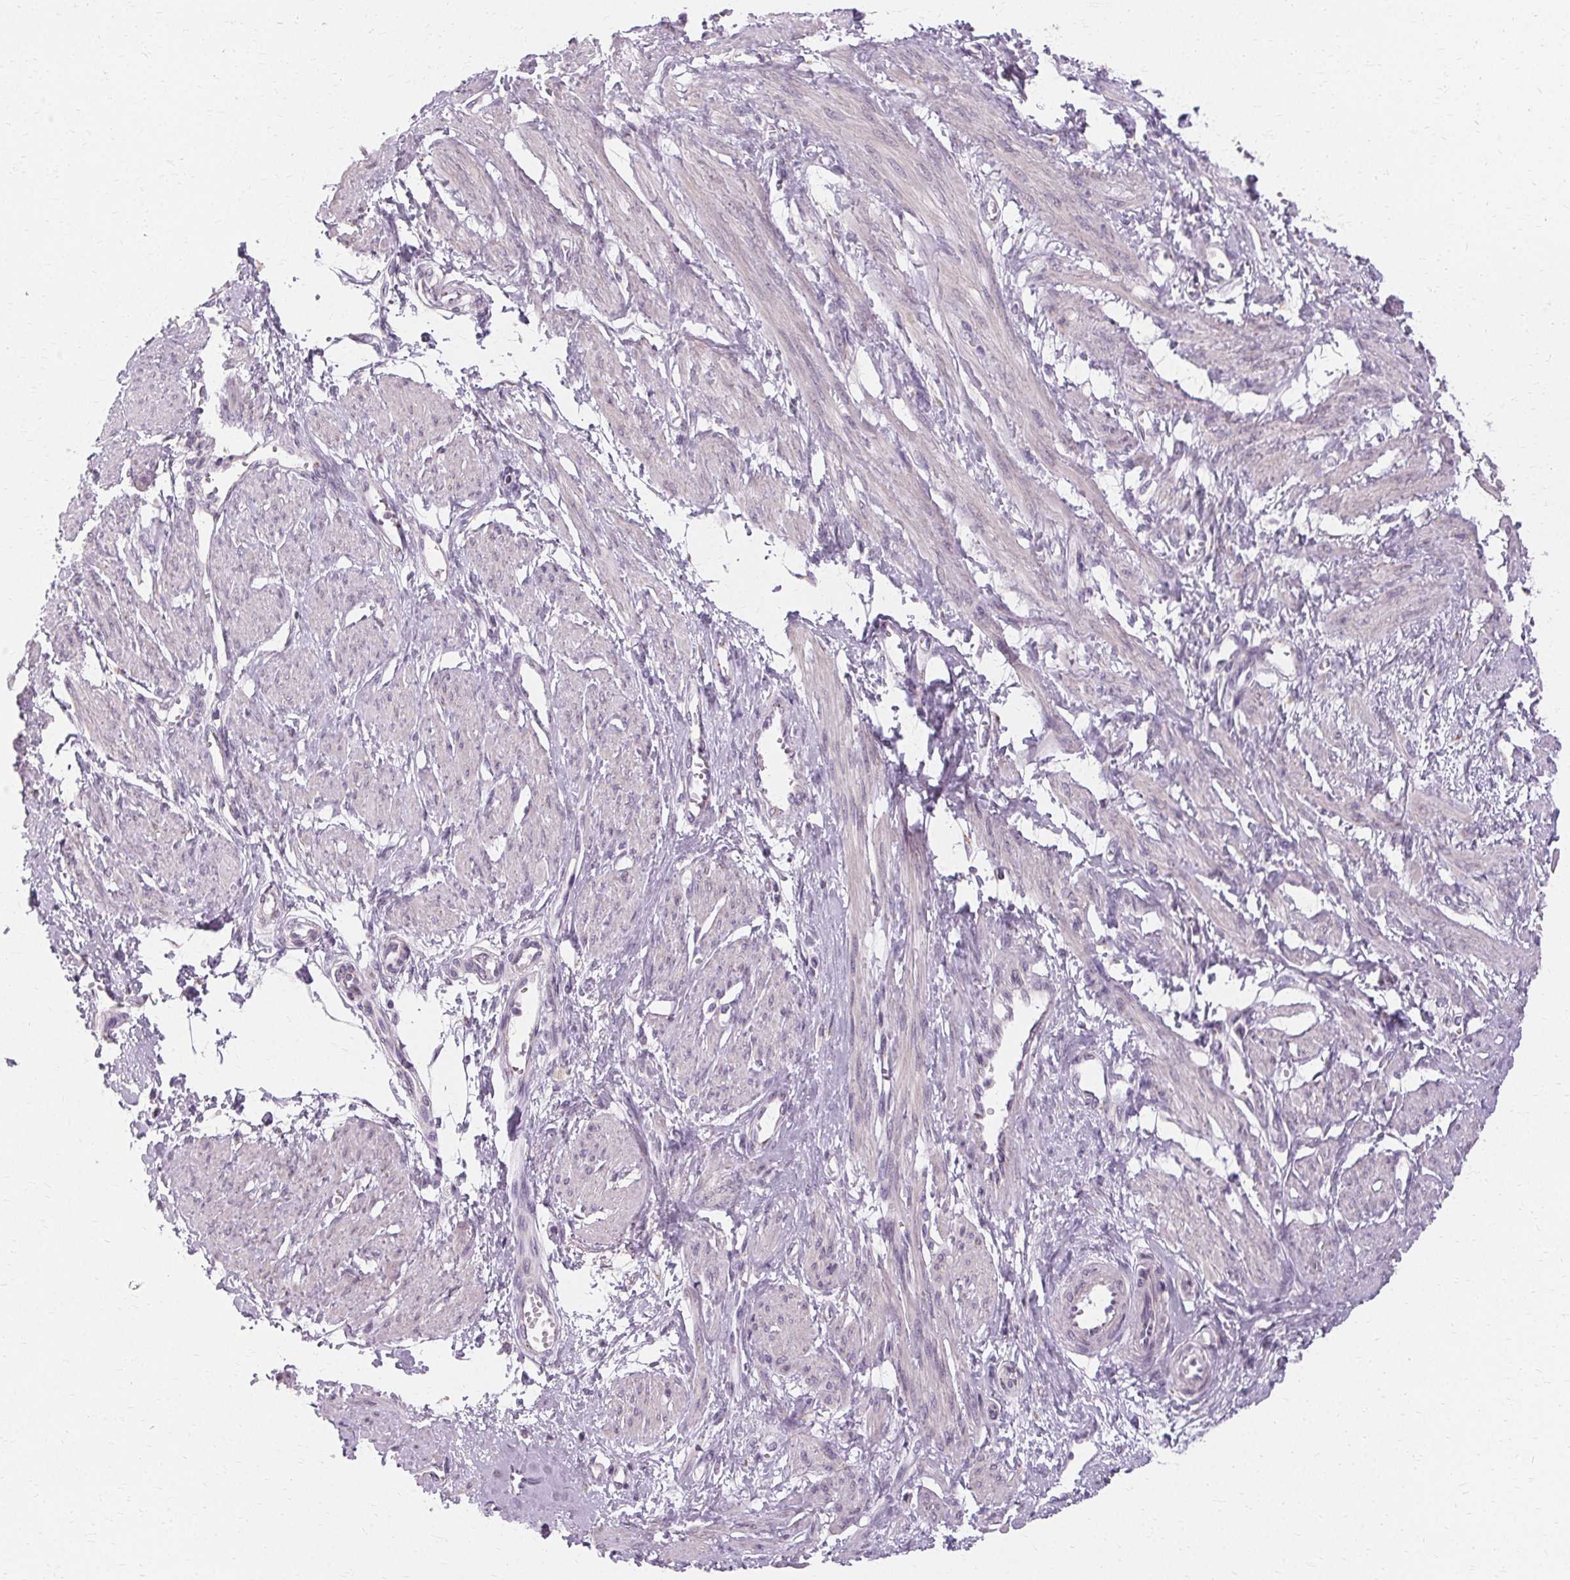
{"staining": {"intensity": "negative", "quantity": "none", "location": "none"}, "tissue": "smooth muscle", "cell_type": "Smooth muscle cells", "image_type": "normal", "snomed": [{"axis": "morphology", "description": "Normal tissue, NOS"}, {"axis": "topography", "description": "Smooth muscle"}, {"axis": "topography", "description": "Uterus"}], "caption": "Protein analysis of normal smooth muscle displays no significant expression in smooth muscle cells.", "gene": "FCRL3", "patient": {"sex": "female", "age": 39}}